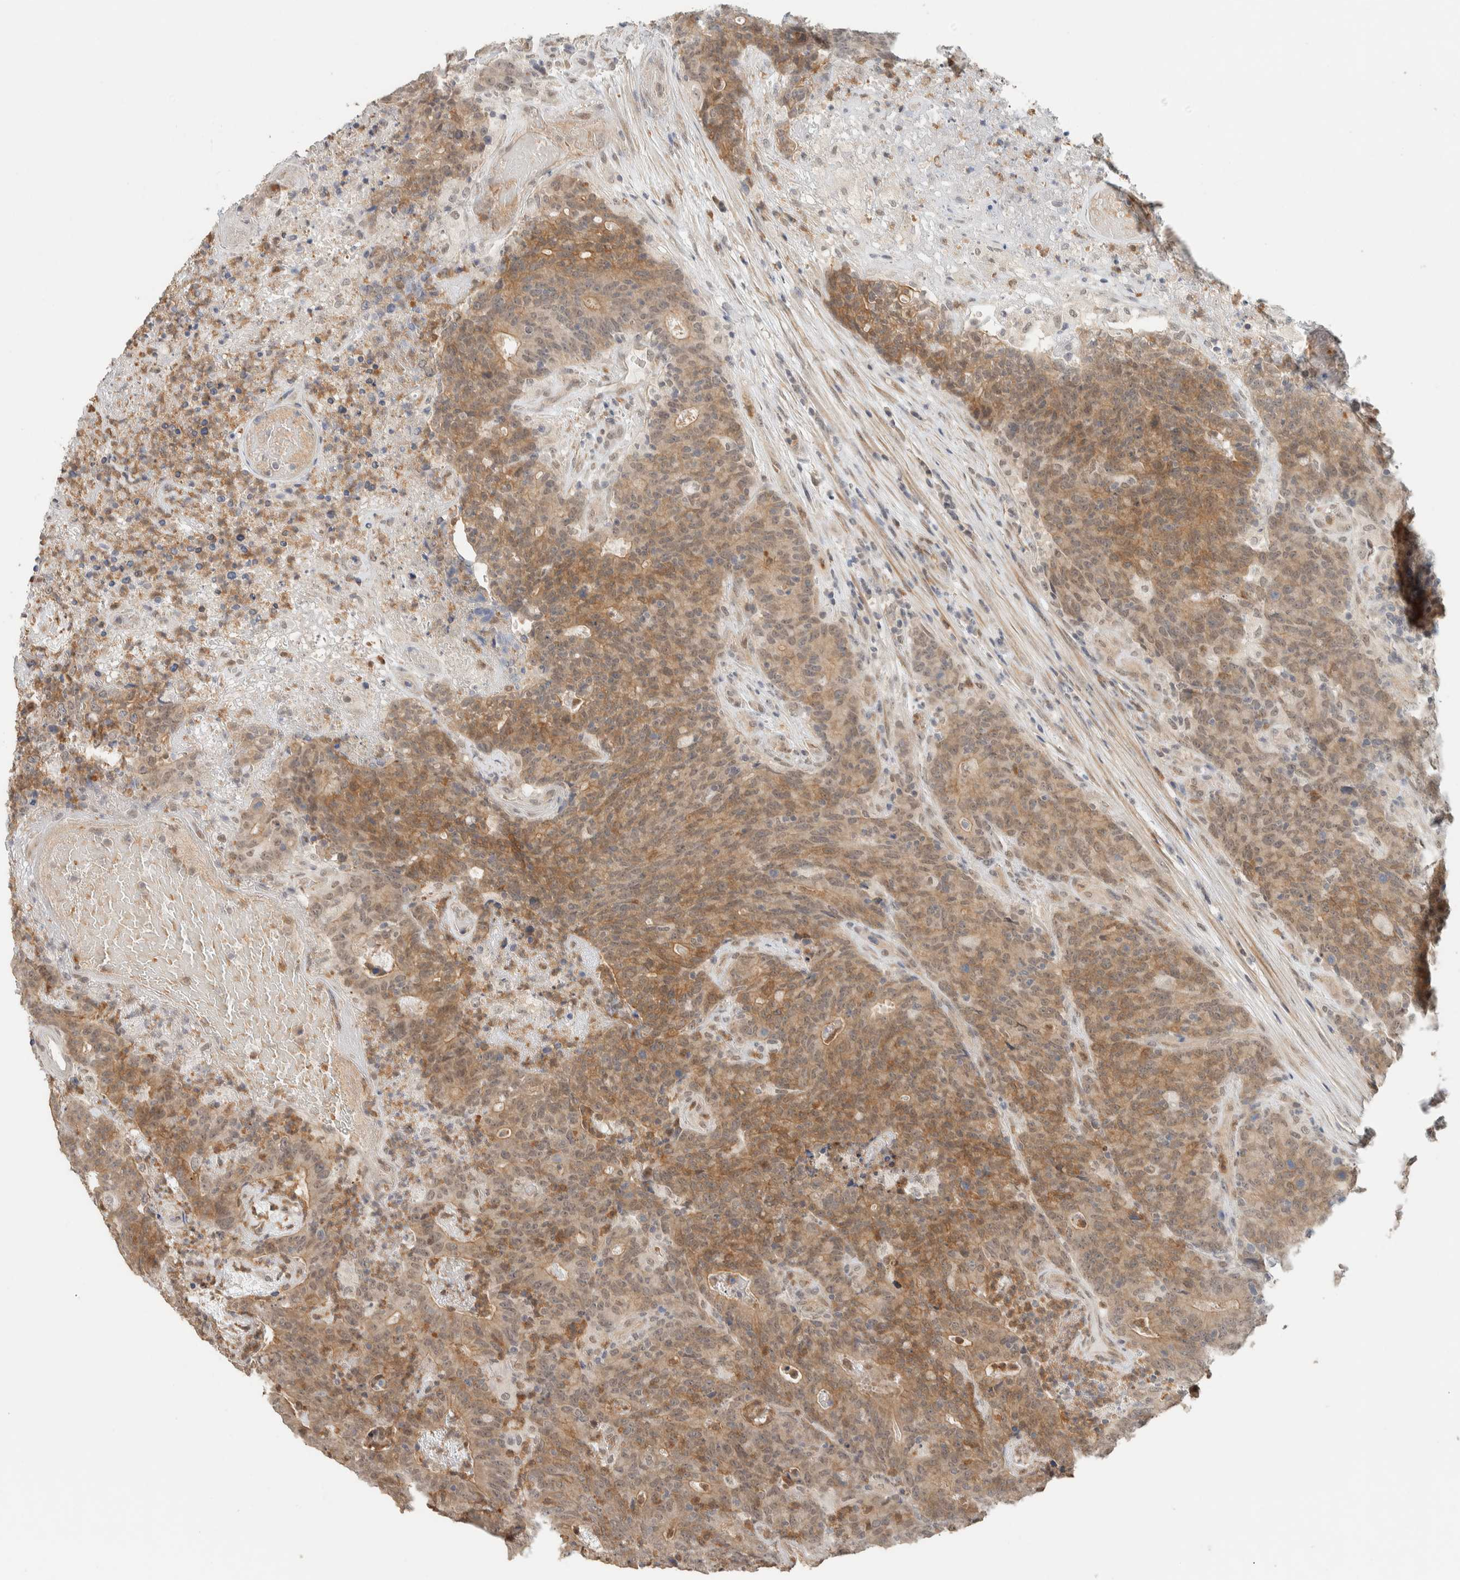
{"staining": {"intensity": "moderate", "quantity": ">75%", "location": "cytoplasmic/membranous"}, "tissue": "colorectal cancer", "cell_type": "Tumor cells", "image_type": "cancer", "snomed": [{"axis": "morphology", "description": "Normal tissue, NOS"}, {"axis": "morphology", "description": "Adenocarcinoma, NOS"}, {"axis": "topography", "description": "Colon"}], "caption": "Immunohistochemistry of colorectal adenocarcinoma reveals medium levels of moderate cytoplasmic/membranous expression in approximately >75% of tumor cells.", "gene": "ZBTB2", "patient": {"sex": "female", "age": 75}}